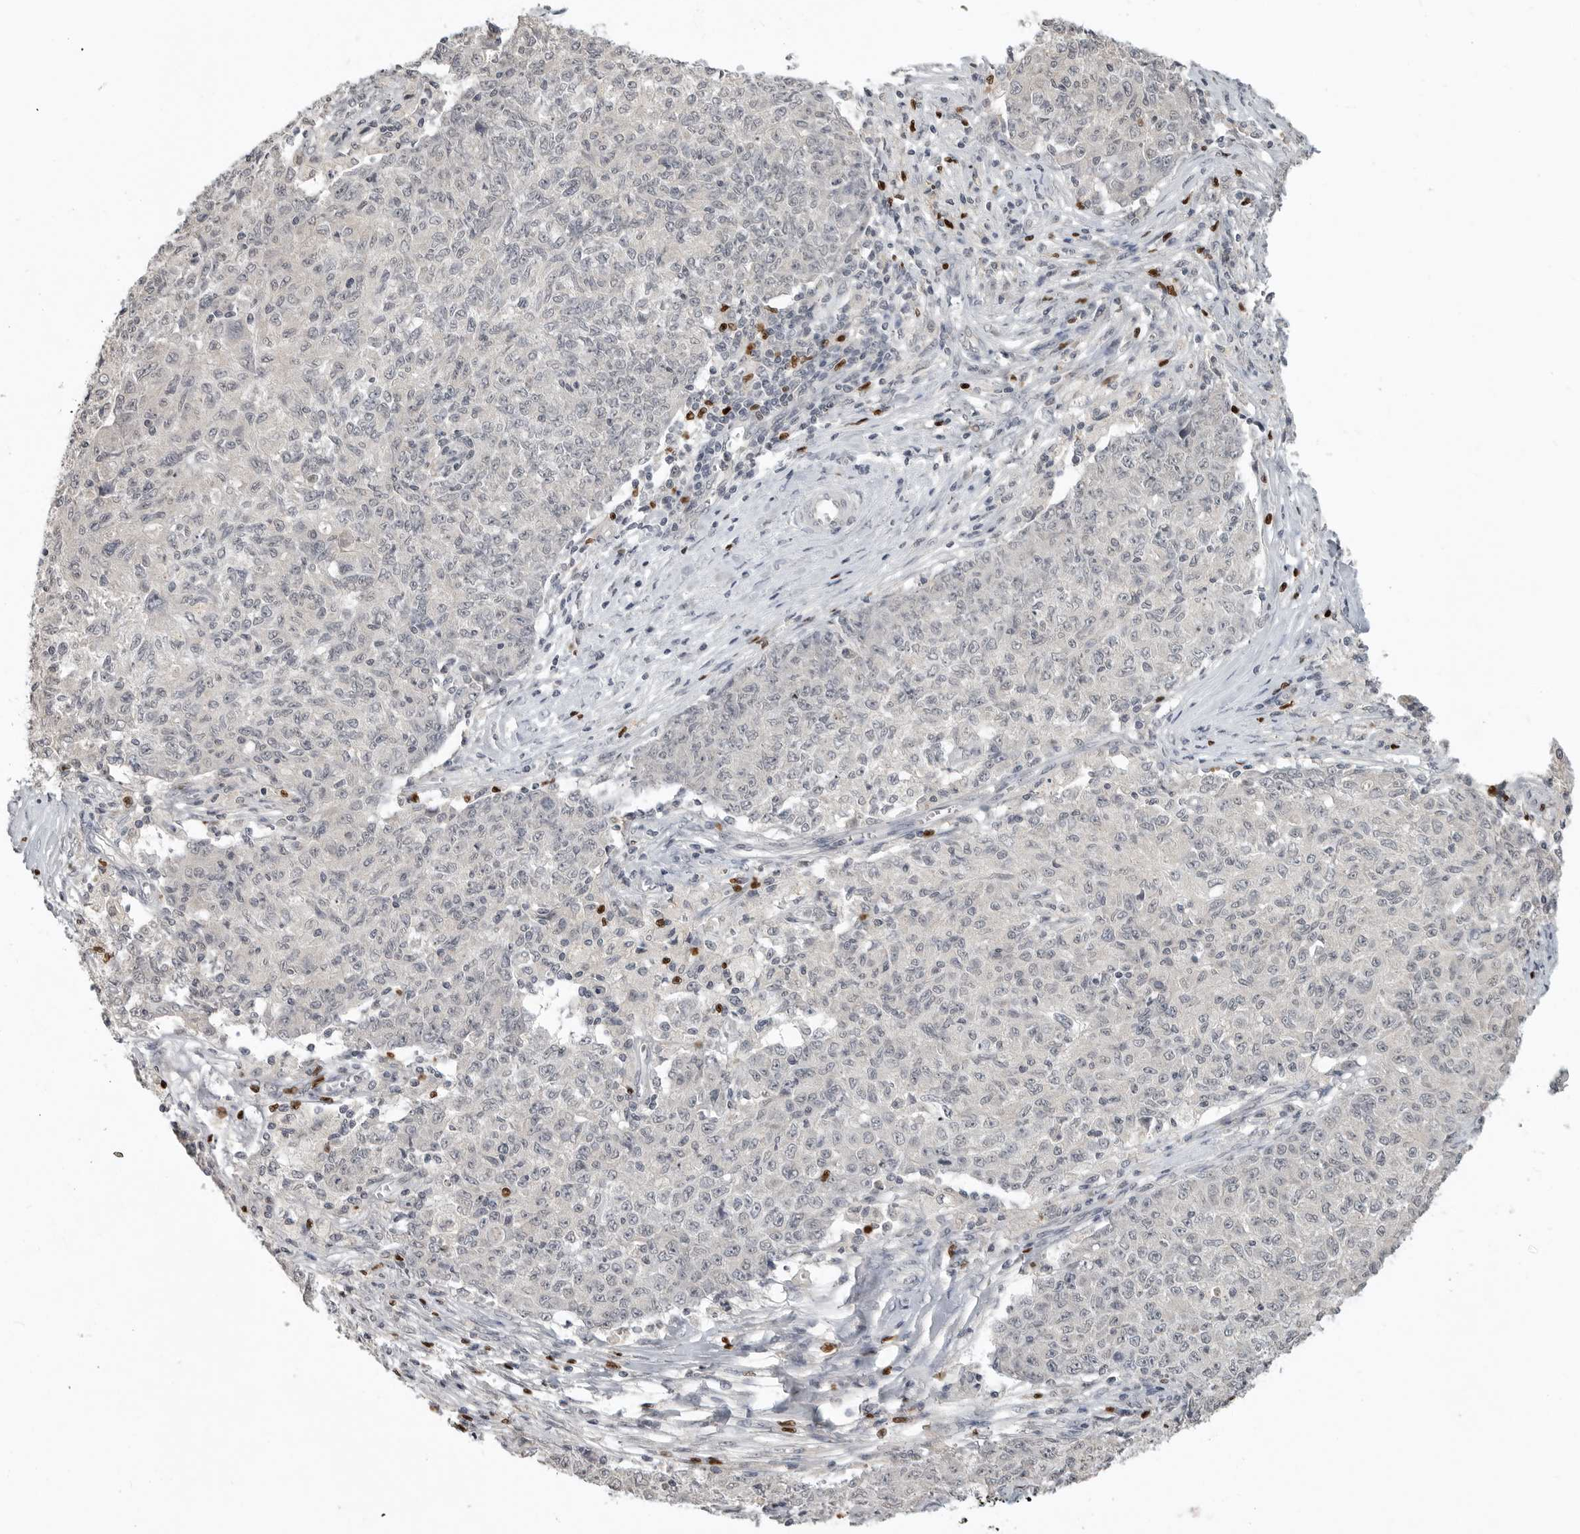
{"staining": {"intensity": "negative", "quantity": "none", "location": "none"}, "tissue": "ovarian cancer", "cell_type": "Tumor cells", "image_type": "cancer", "snomed": [{"axis": "morphology", "description": "Carcinoma, endometroid"}, {"axis": "topography", "description": "Ovary"}], "caption": "This histopathology image is of endometroid carcinoma (ovarian) stained with IHC to label a protein in brown with the nuclei are counter-stained blue. There is no staining in tumor cells. (Stains: DAB immunohistochemistry with hematoxylin counter stain, Microscopy: brightfield microscopy at high magnification).", "gene": "FOXP3", "patient": {"sex": "female", "age": 42}}